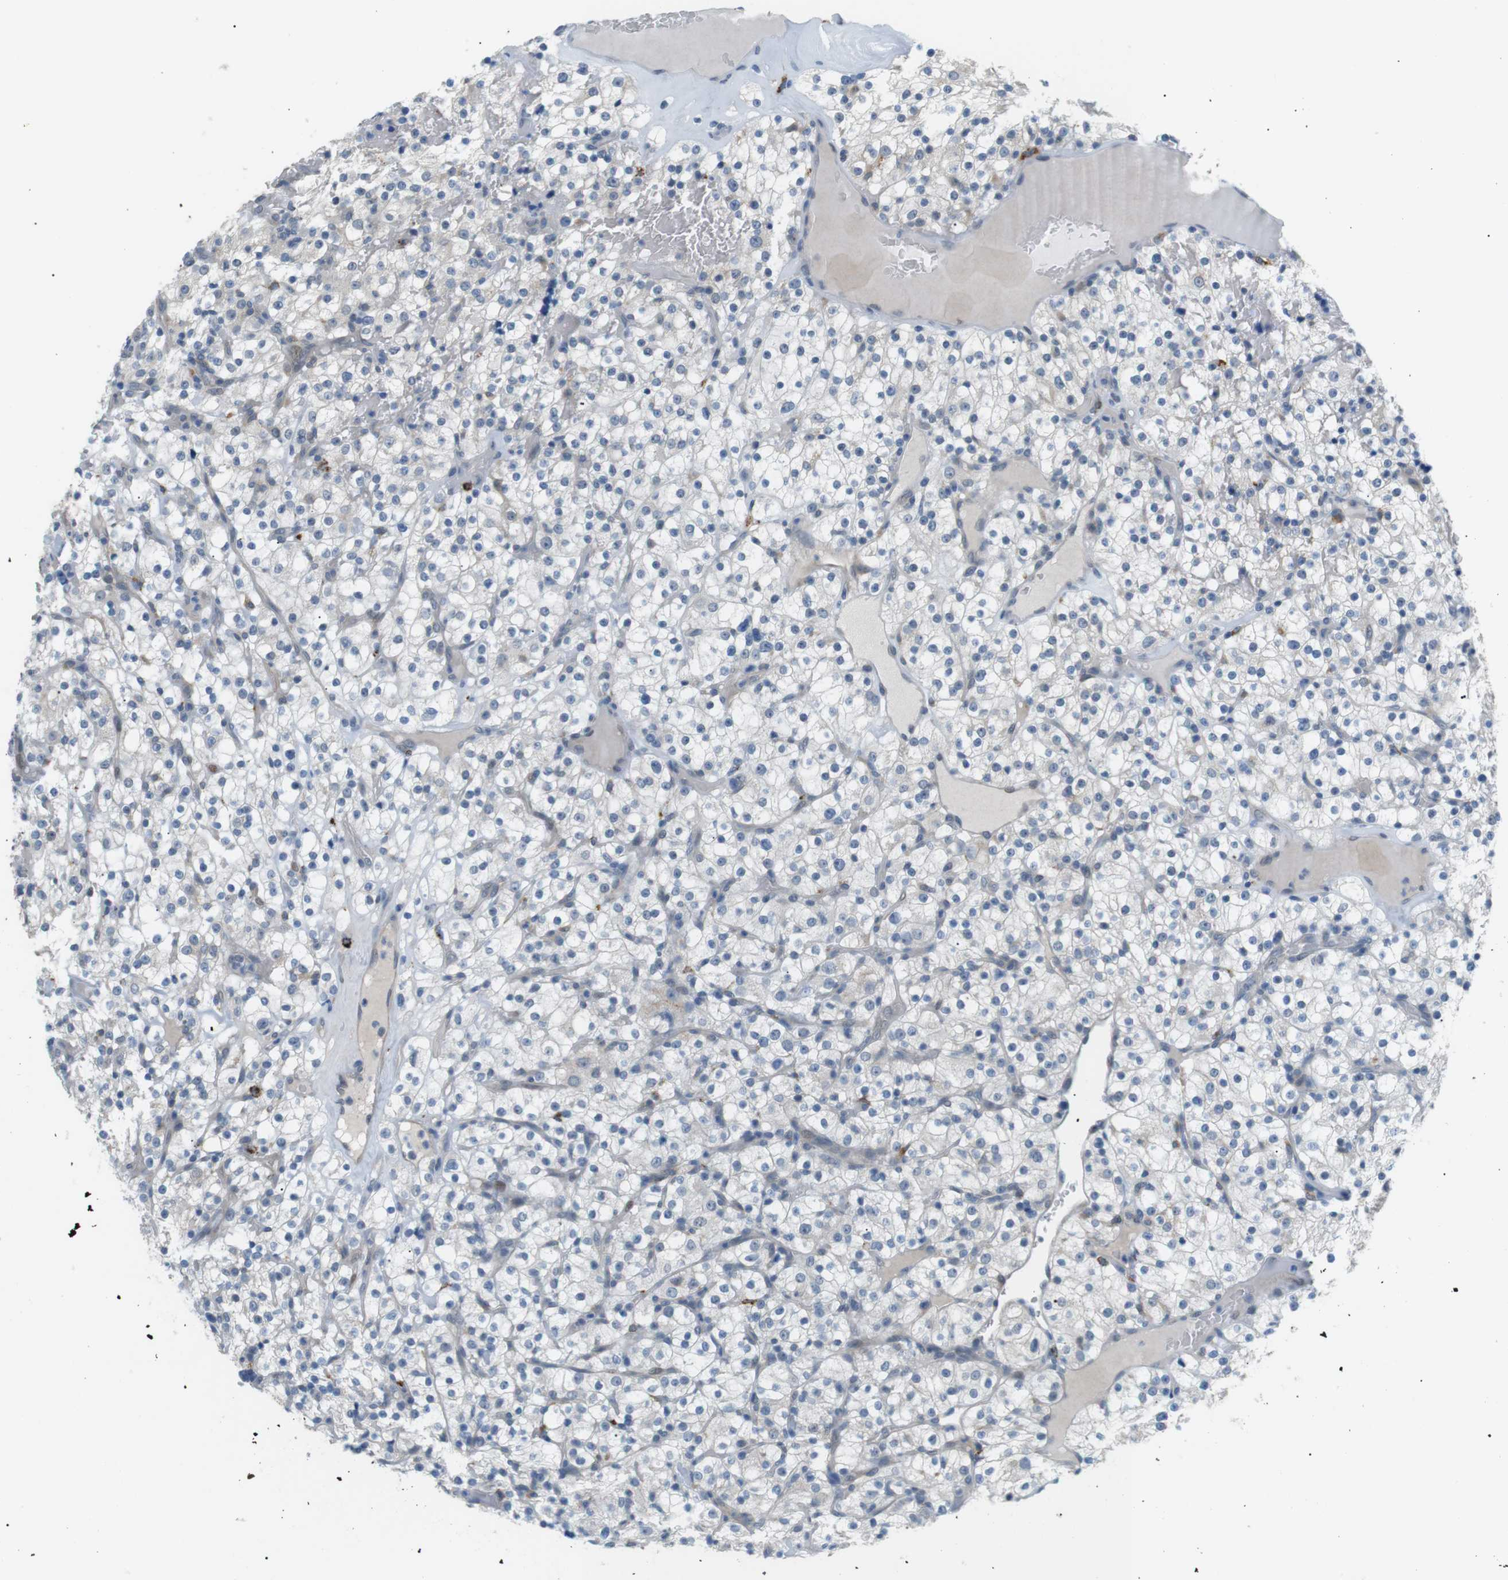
{"staining": {"intensity": "negative", "quantity": "none", "location": "none"}, "tissue": "renal cancer", "cell_type": "Tumor cells", "image_type": "cancer", "snomed": [{"axis": "morphology", "description": "Normal tissue, NOS"}, {"axis": "morphology", "description": "Adenocarcinoma, NOS"}, {"axis": "topography", "description": "Kidney"}], "caption": "Renal adenocarcinoma stained for a protein using immunohistochemistry demonstrates no expression tumor cells.", "gene": "B4GALNT2", "patient": {"sex": "female", "age": 72}}